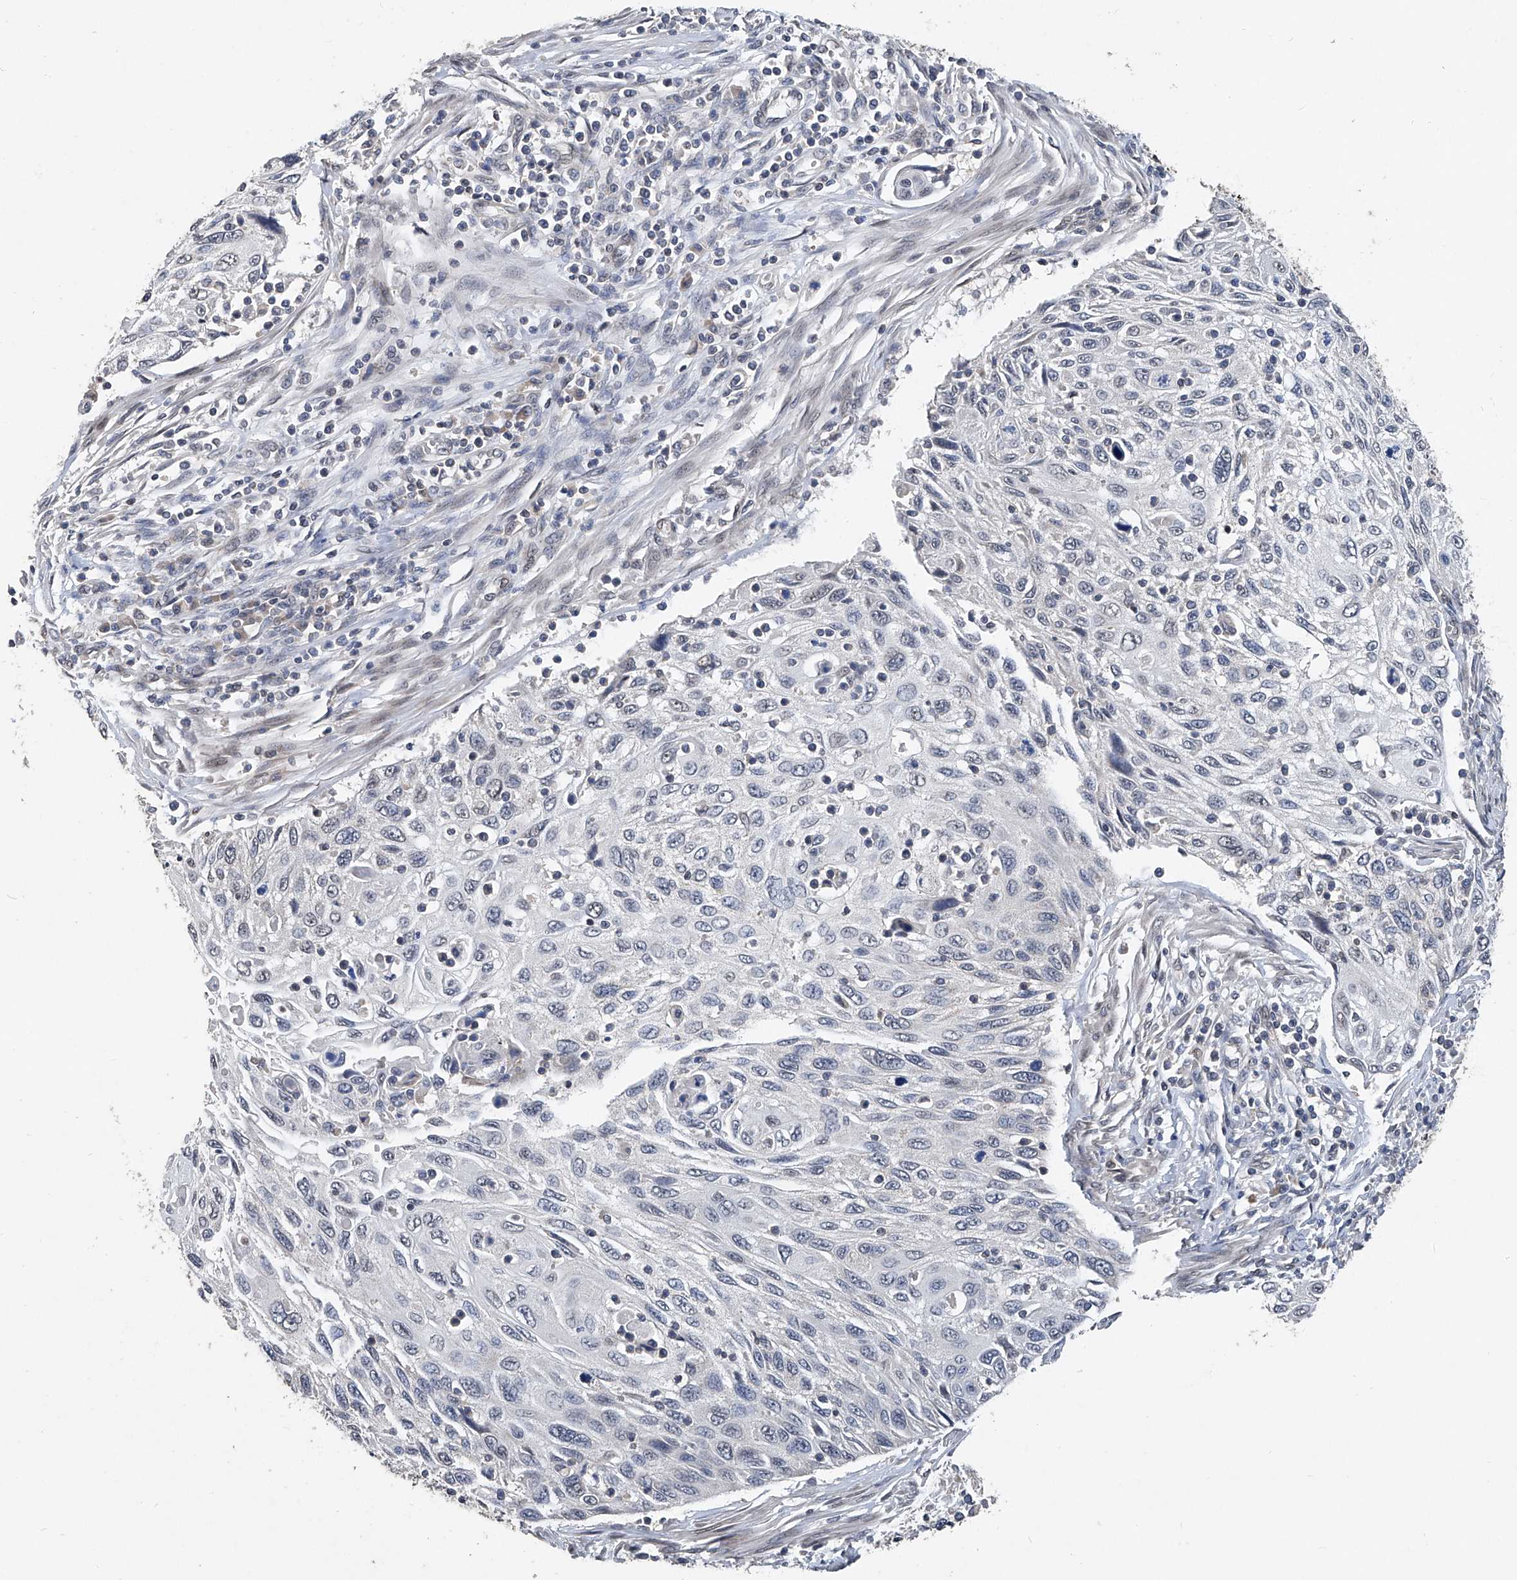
{"staining": {"intensity": "negative", "quantity": "none", "location": "none"}, "tissue": "cervical cancer", "cell_type": "Tumor cells", "image_type": "cancer", "snomed": [{"axis": "morphology", "description": "Squamous cell carcinoma, NOS"}, {"axis": "topography", "description": "Cervix"}], "caption": "Protein analysis of cervical cancer demonstrates no significant positivity in tumor cells.", "gene": "BCKDHB", "patient": {"sex": "female", "age": 70}}